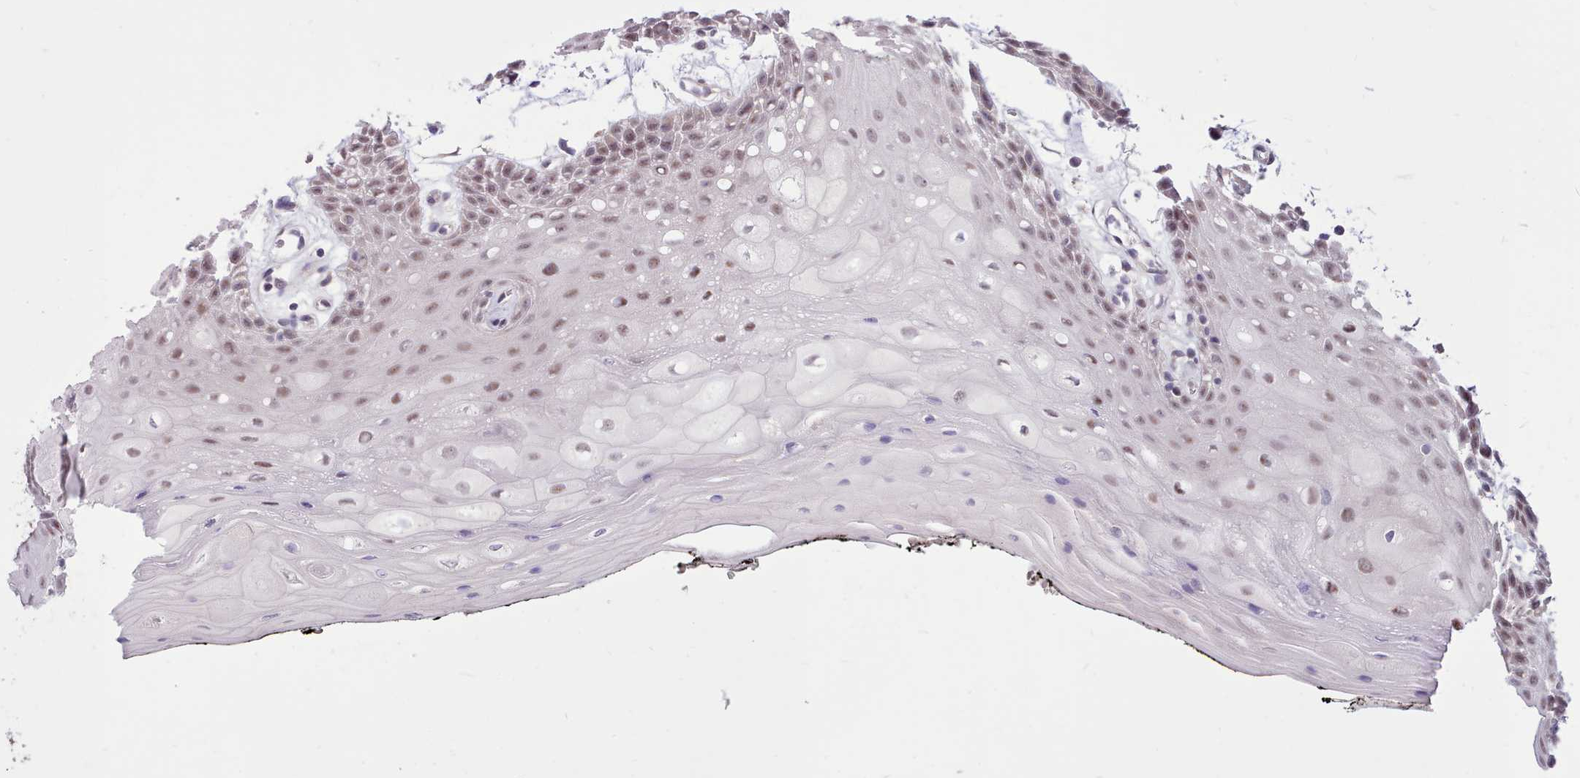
{"staining": {"intensity": "weak", "quantity": "25%-75%", "location": "nuclear"}, "tissue": "oral mucosa", "cell_type": "Squamous epithelial cells", "image_type": "normal", "snomed": [{"axis": "morphology", "description": "Normal tissue, NOS"}, {"axis": "topography", "description": "Oral tissue"}, {"axis": "topography", "description": "Tounge, NOS"}], "caption": "IHC (DAB) staining of unremarkable oral mucosa demonstrates weak nuclear protein expression in about 25%-75% of squamous epithelial cells. (Stains: DAB (3,3'-diaminobenzidine) in brown, nuclei in blue, Microscopy: brightfield microscopy at high magnification).", "gene": "ZNF607", "patient": {"sex": "female", "age": 59}}